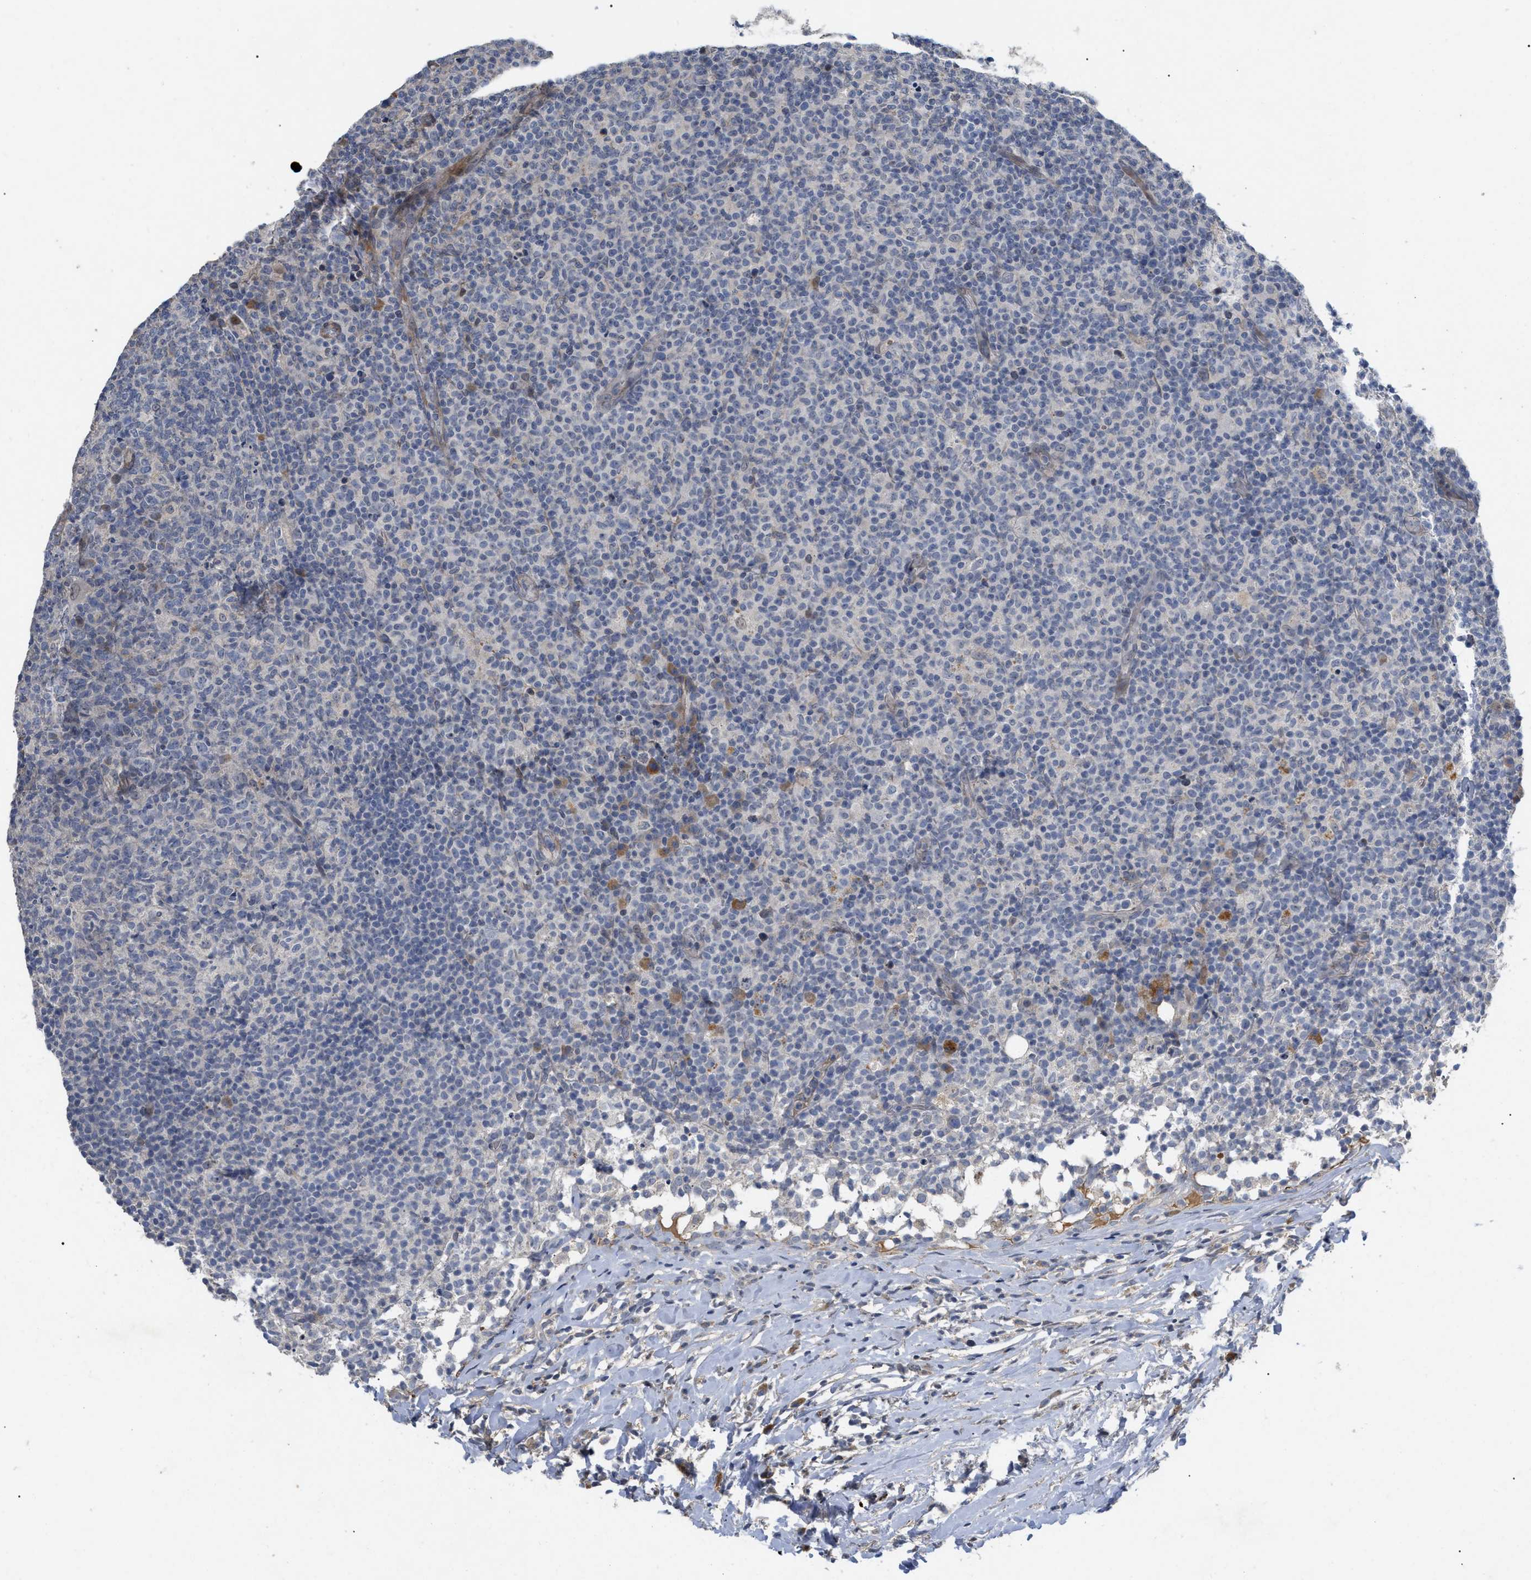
{"staining": {"intensity": "negative", "quantity": "none", "location": "none"}, "tissue": "lymph node", "cell_type": "Germinal center cells", "image_type": "normal", "snomed": [{"axis": "morphology", "description": "Normal tissue, NOS"}, {"axis": "morphology", "description": "Inflammation, NOS"}, {"axis": "topography", "description": "Lymph node"}], "caption": "This image is of benign lymph node stained with immunohistochemistry (IHC) to label a protein in brown with the nuclei are counter-stained blue. There is no positivity in germinal center cells. Nuclei are stained in blue.", "gene": "ST6GALNAC6", "patient": {"sex": "male", "age": 55}}